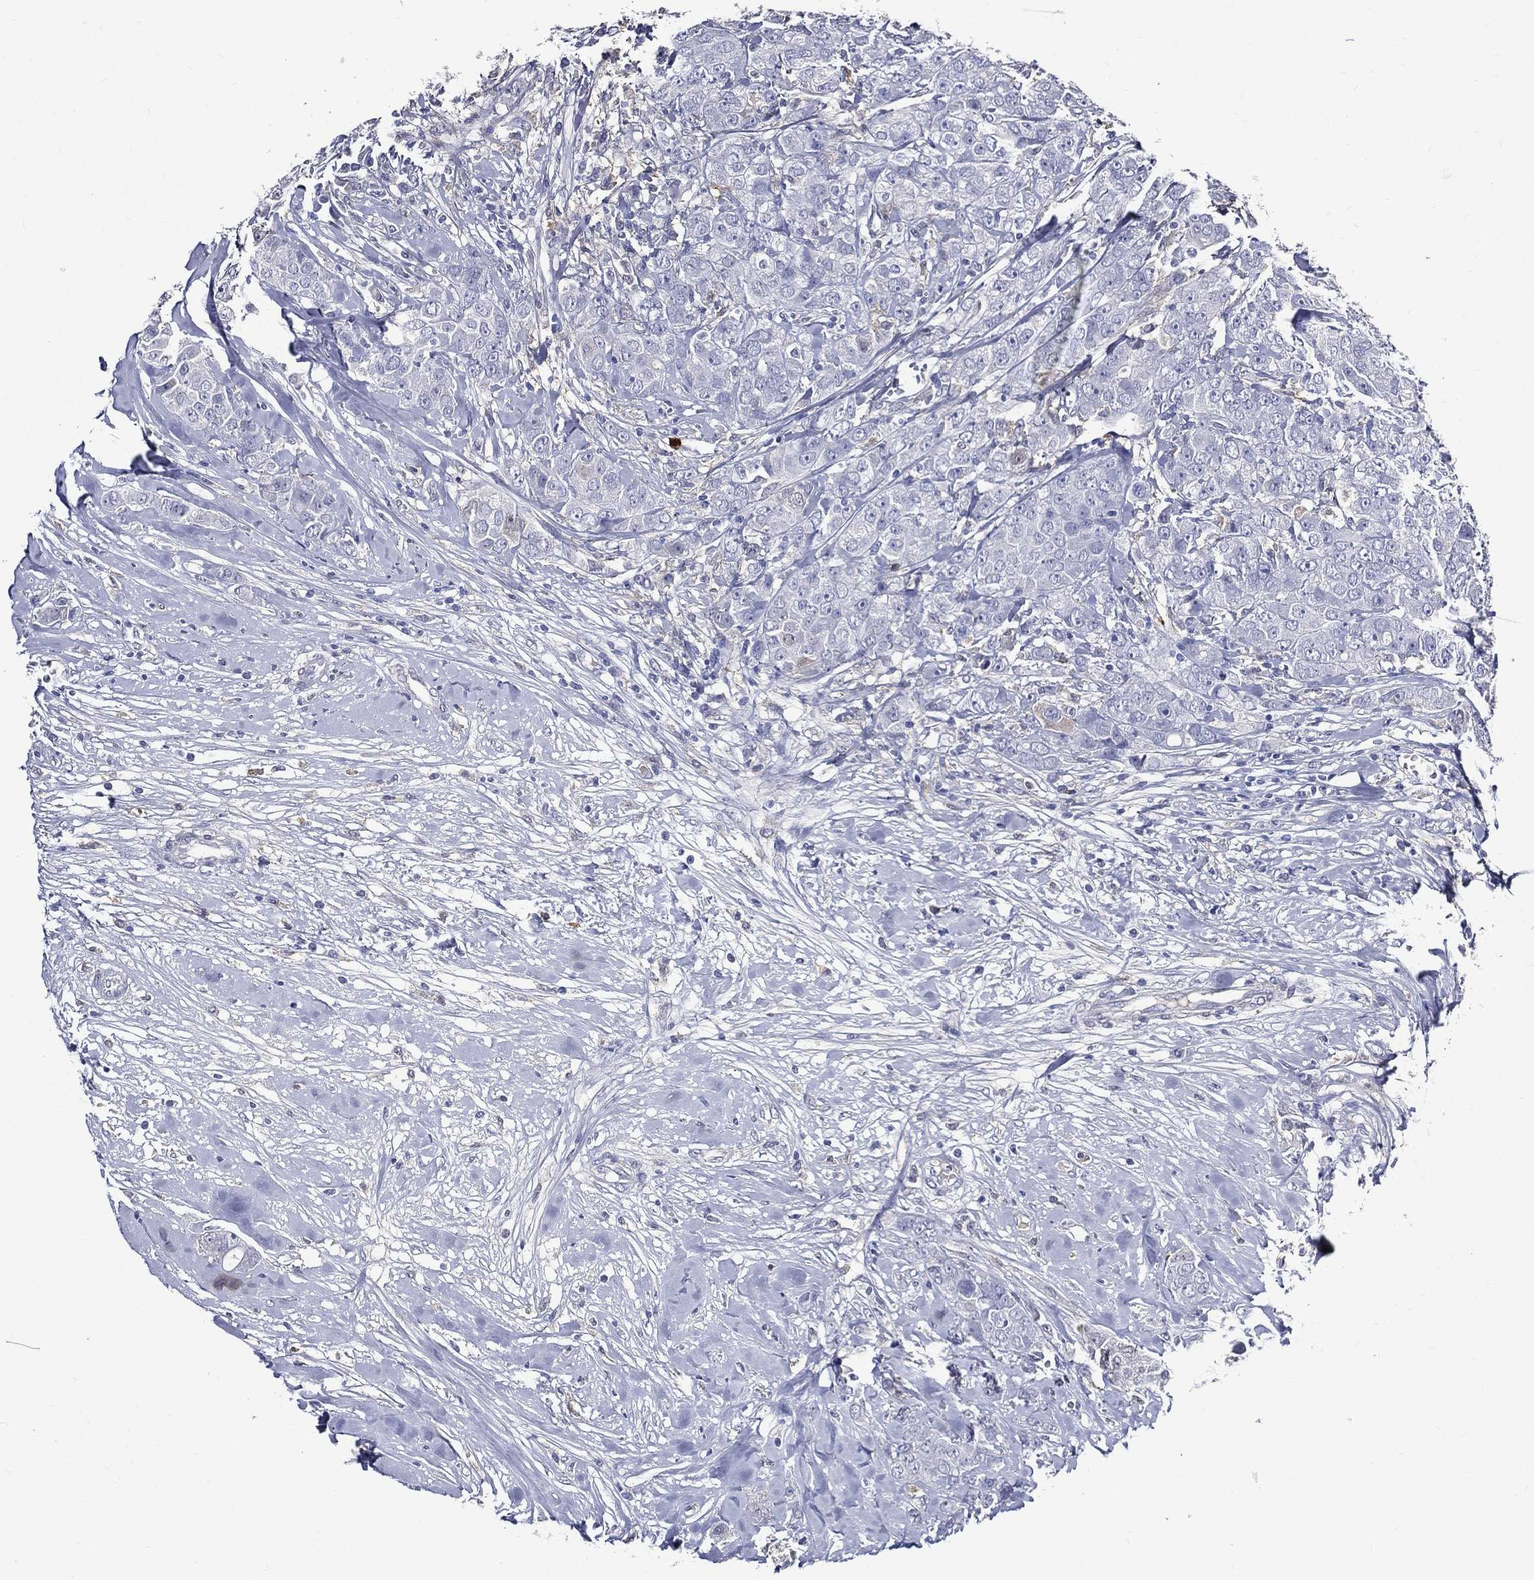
{"staining": {"intensity": "negative", "quantity": "none", "location": "none"}, "tissue": "breast cancer", "cell_type": "Tumor cells", "image_type": "cancer", "snomed": [{"axis": "morphology", "description": "Duct carcinoma"}, {"axis": "topography", "description": "Breast"}], "caption": "A high-resolution micrograph shows IHC staining of breast cancer (infiltrating ductal carcinoma), which reveals no significant staining in tumor cells.", "gene": "GPR171", "patient": {"sex": "female", "age": 43}}